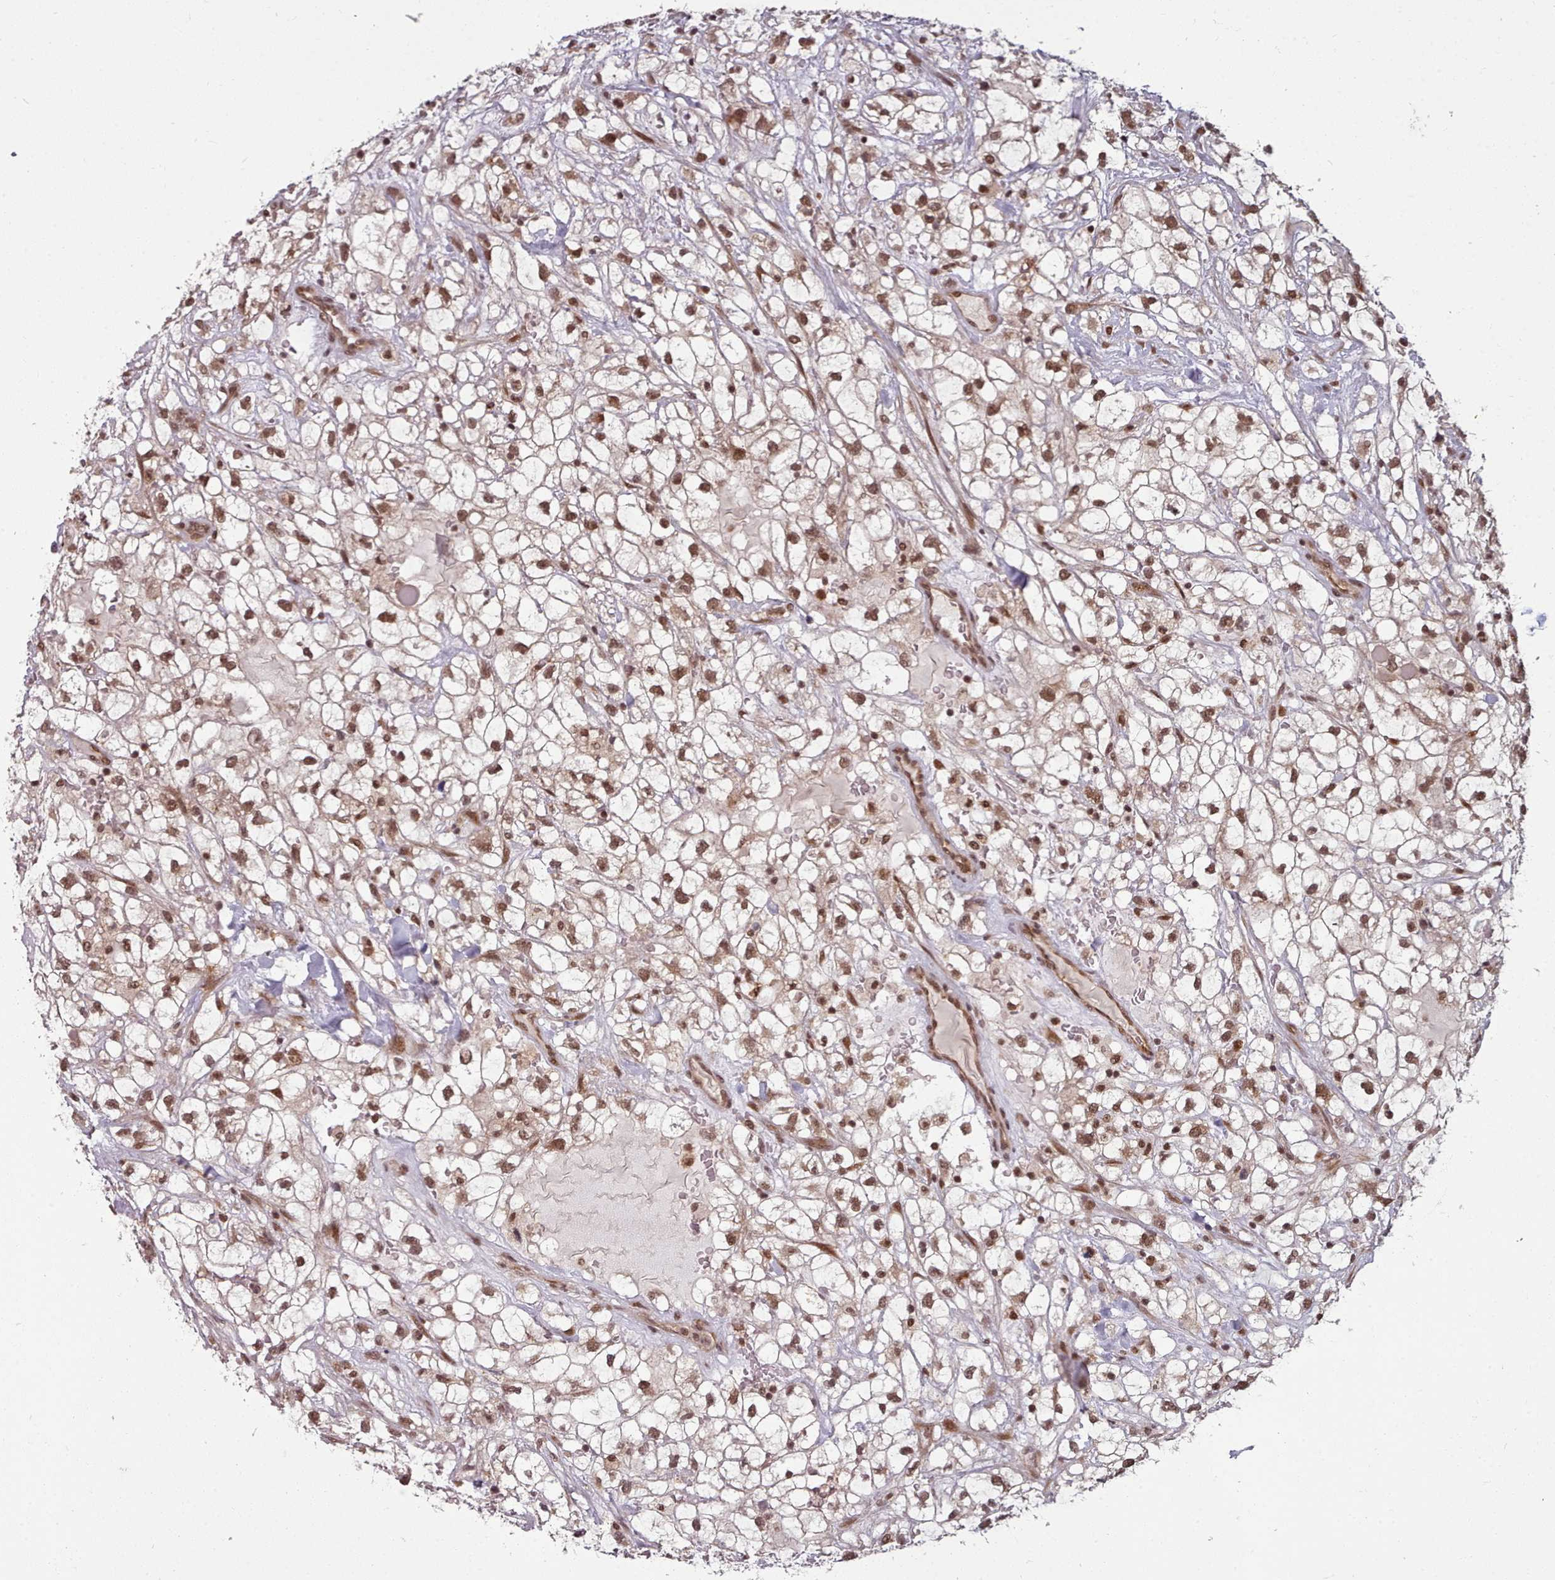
{"staining": {"intensity": "moderate", "quantity": ">75%", "location": "nuclear"}, "tissue": "renal cancer", "cell_type": "Tumor cells", "image_type": "cancer", "snomed": [{"axis": "morphology", "description": "Adenocarcinoma, NOS"}, {"axis": "topography", "description": "Kidney"}], "caption": "This is an image of IHC staining of adenocarcinoma (renal), which shows moderate staining in the nuclear of tumor cells.", "gene": "DHX8", "patient": {"sex": "male", "age": 59}}